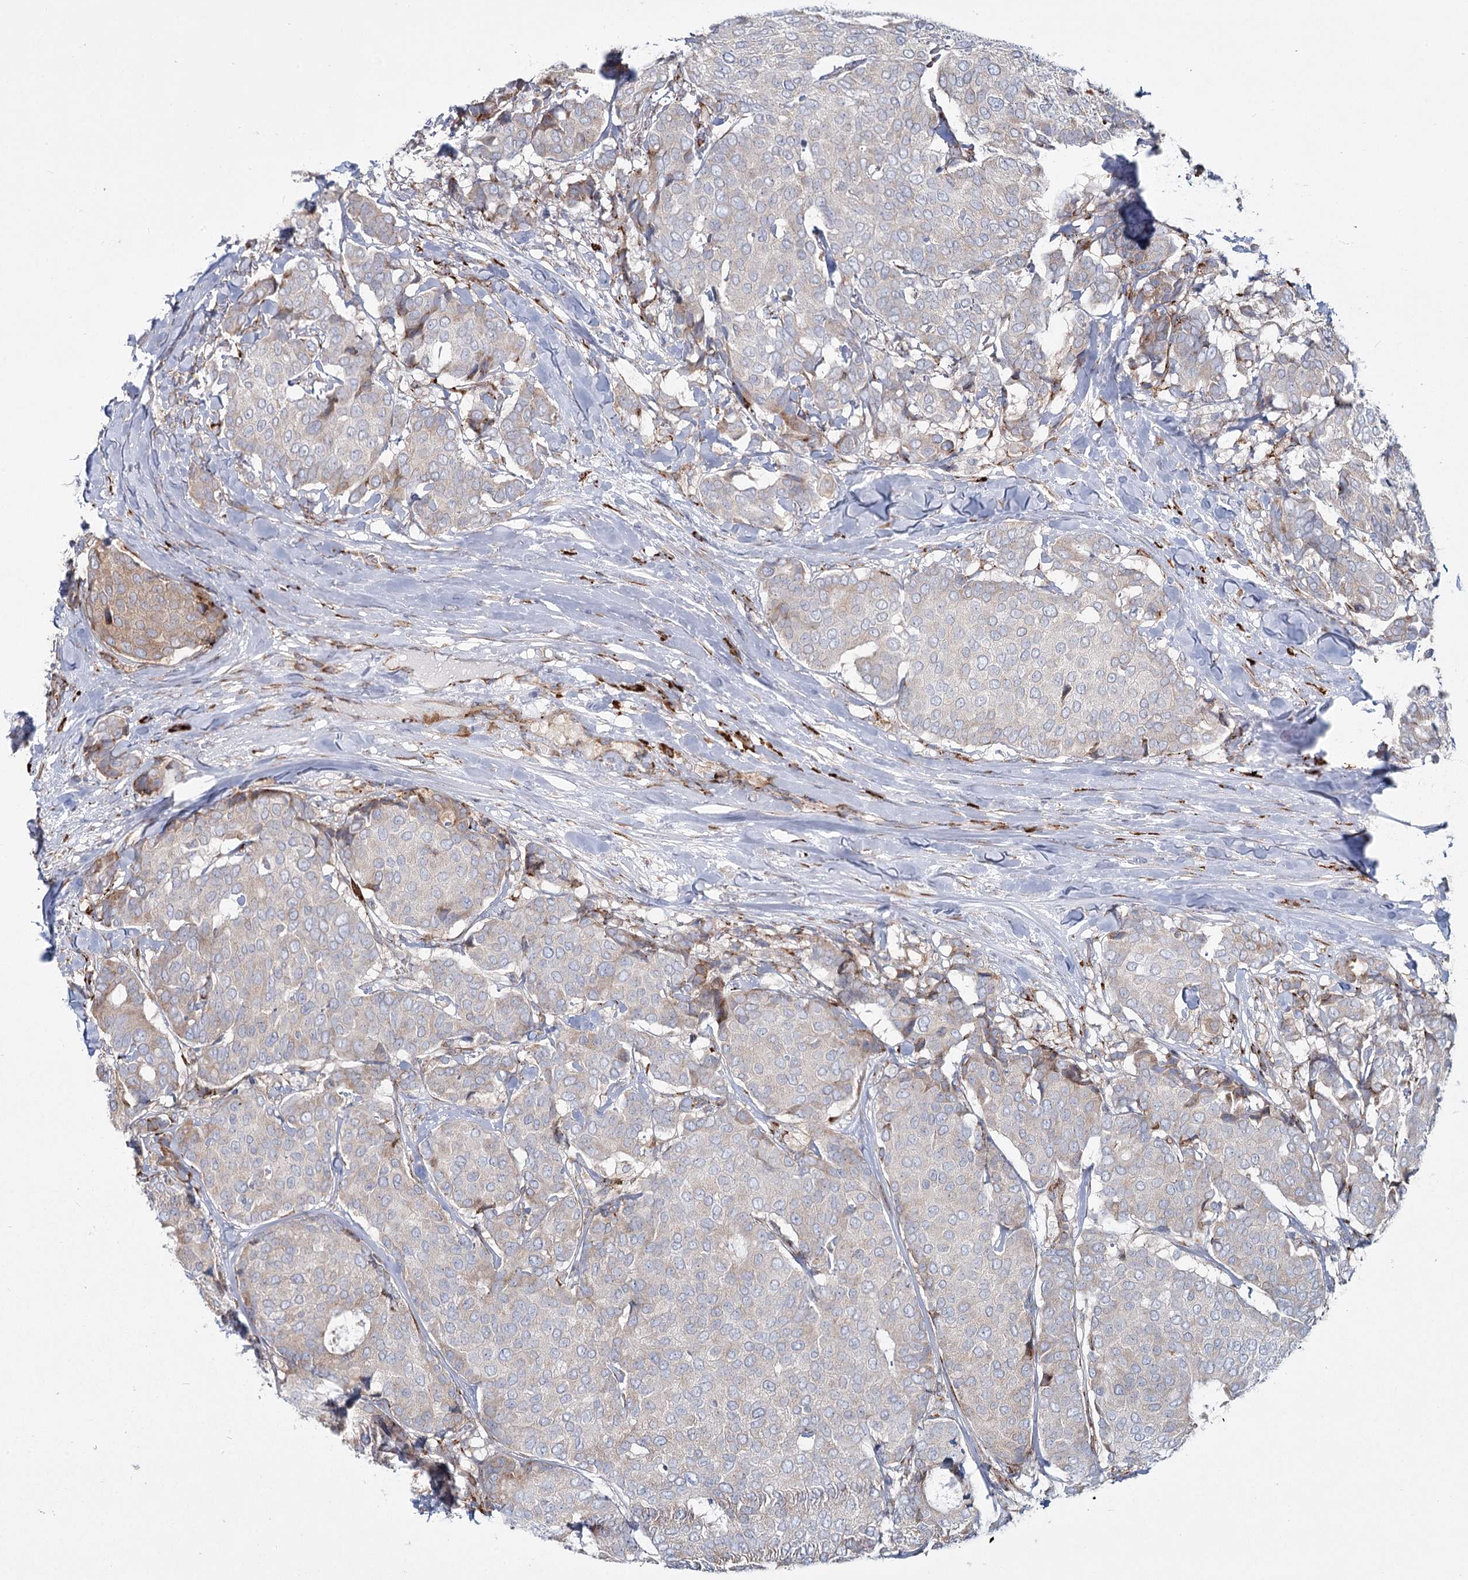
{"staining": {"intensity": "weak", "quantity": "25%-75%", "location": "cytoplasmic/membranous"}, "tissue": "breast cancer", "cell_type": "Tumor cells", "image_type": "cancer", "snomed": [{"axis": "morphology", "description": "Duct carcinoma"}, {"axis": "topography", "description": "Breast"}], "caption": "IHC (DAB) staining of human intraductal carcinoma (breast) demonstrates weak cytoplasmic/membranous protein staining in approximately 25%-75% of tumor cells.", "gene": "POGLUT1", "patient": {"sex": "female", "age": 75}}